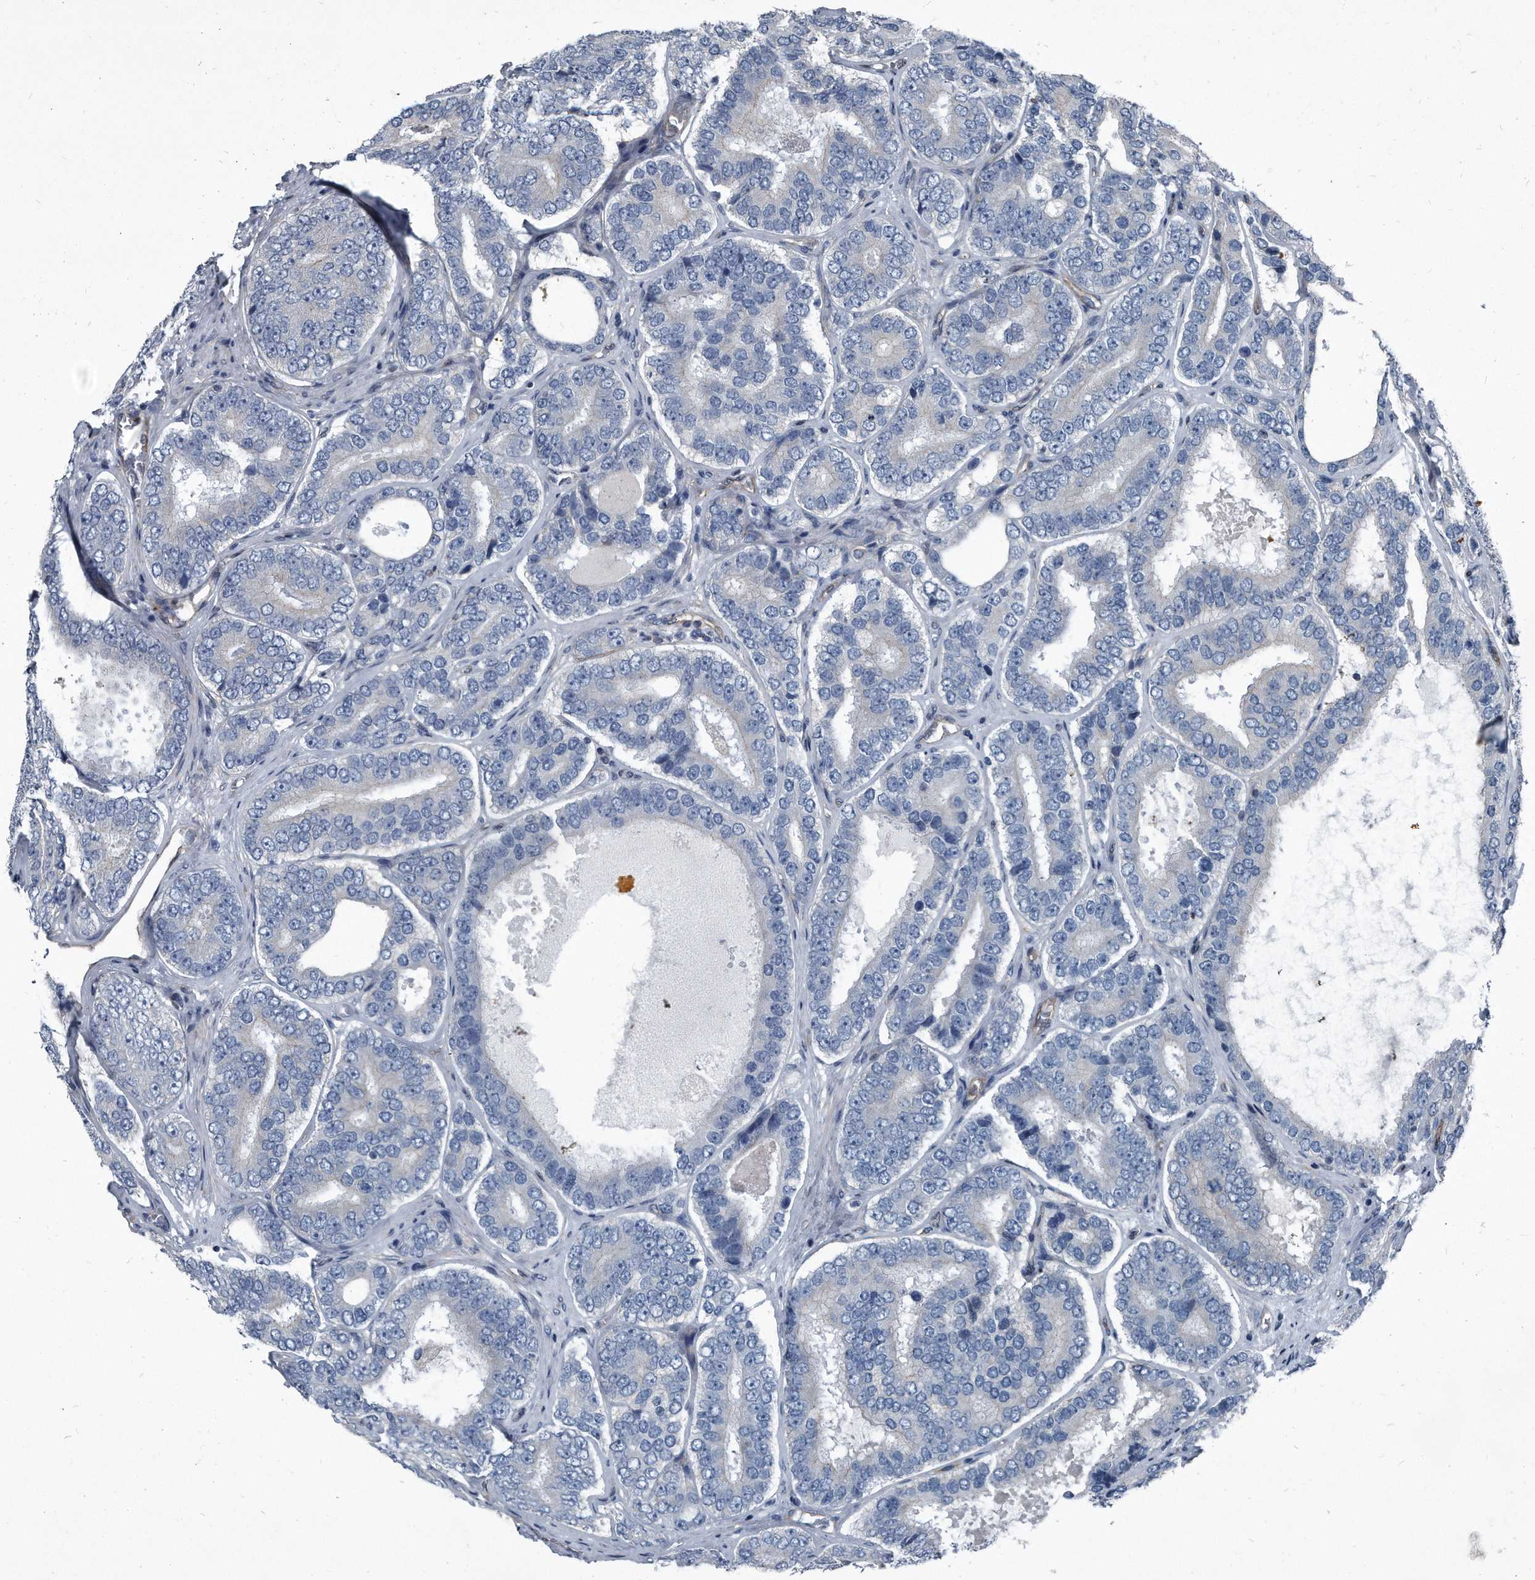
{"staining": {"intensity": "negative", "quantity": "none", "location": "none"}, "tissue": "prostate cancer", "cell_type": "Tumor cells", "image_type": "cancer", "snomed": [{"axis": "morphology", "description": "Adenocarcinoma, High grade"}, {"axis": "topography", "description": "Prostate"}], "caption": "Tumor cells are negative for brown protein staining in prostate high-grade adenocarcinoma.", "gene": "PLEC", "patient": {"sex": "male", "age": 56}}